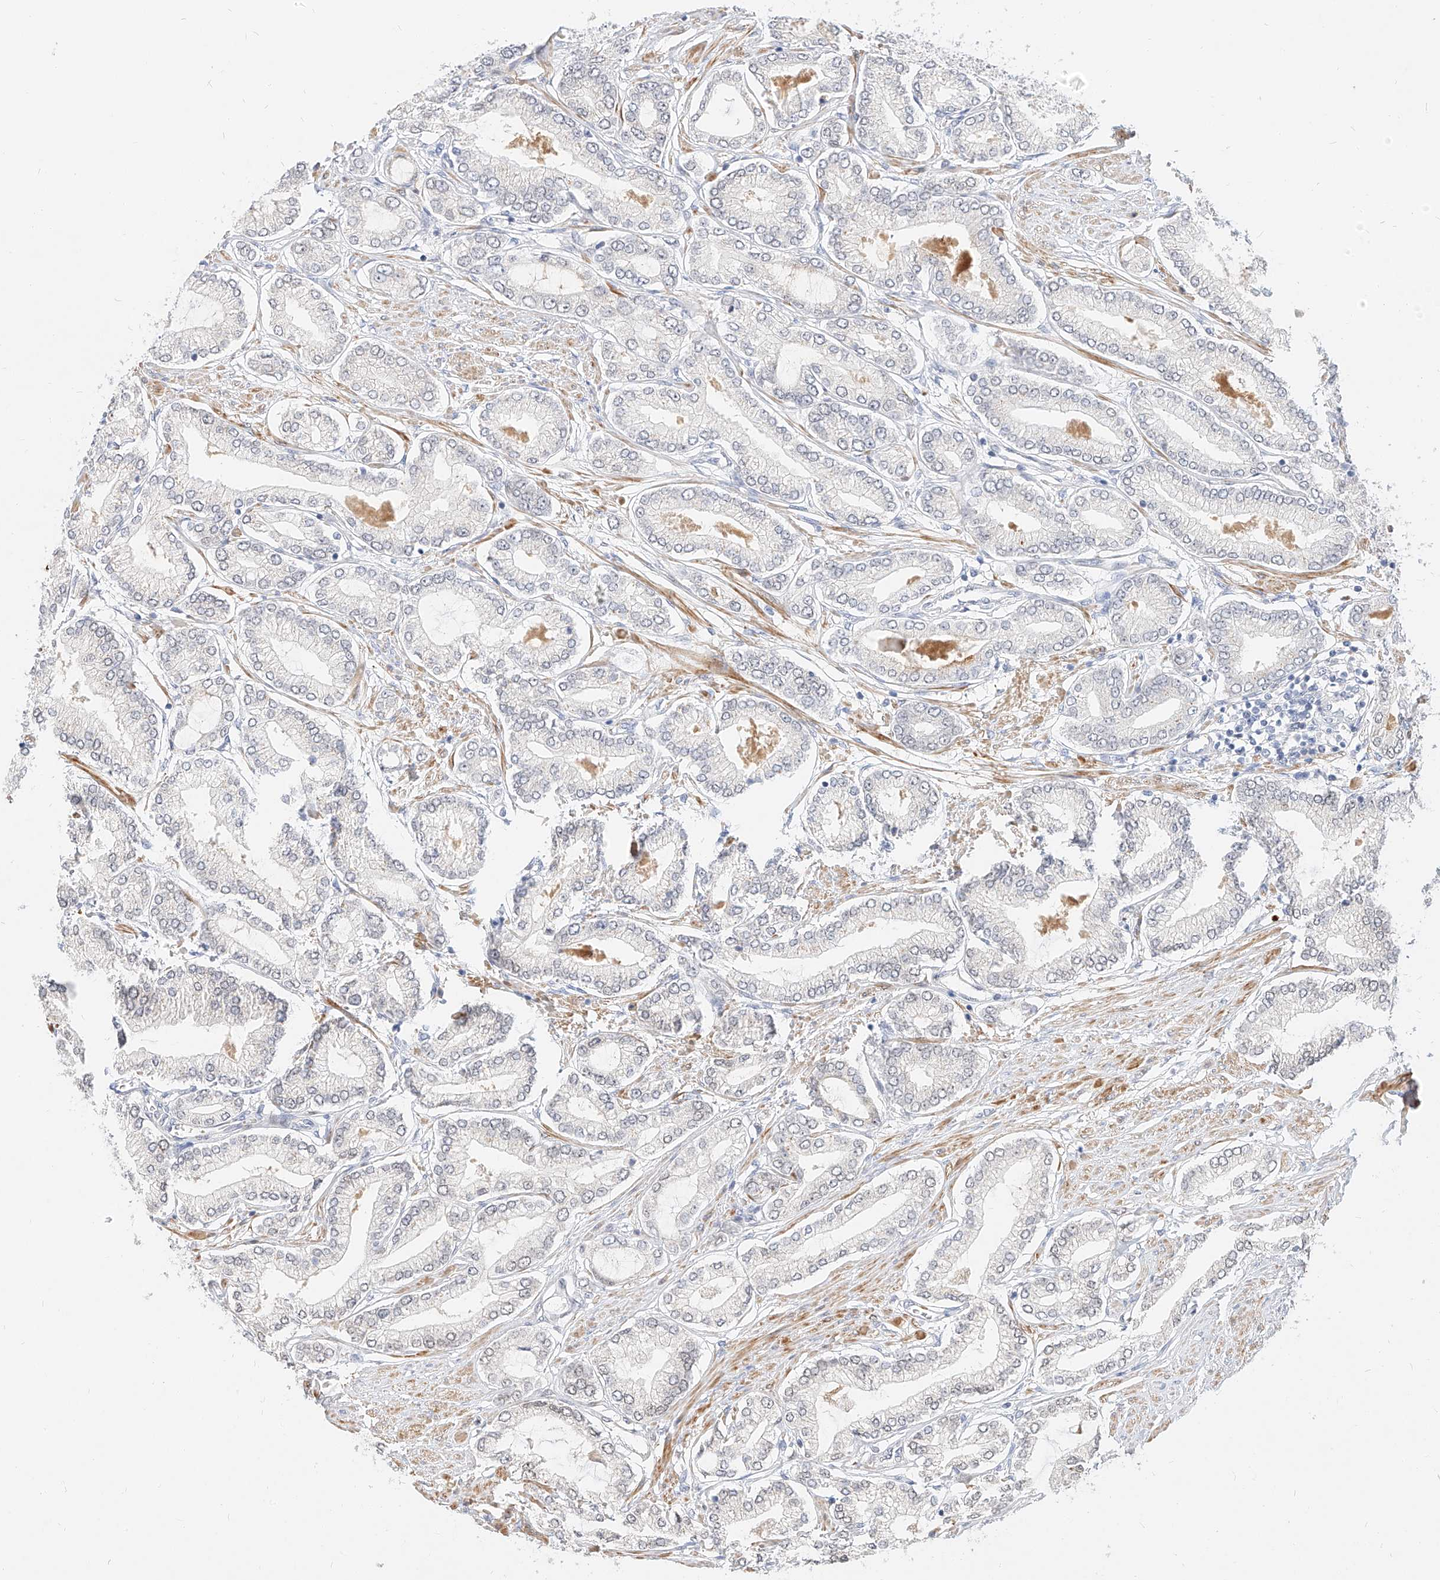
{"staining": {"intensity": "negative", "quantity": "none", "location": "none"}, "tissue": "prostate cancer", "cell_type": "Tumor cells", "image_type": "cancer", "snomed": [{"axis": "morphology", "description": "Adenocarcinoma, Low grade"}, {"axis": "topography", "description": "Prostate"}], "caption": "The IHC histopathology image has no significant staining in tumor cells of low-grade adenocarcinoma (prostate) tissue.", "gene": "CBX8", "patient": {"sex": "male", "age": 63}}